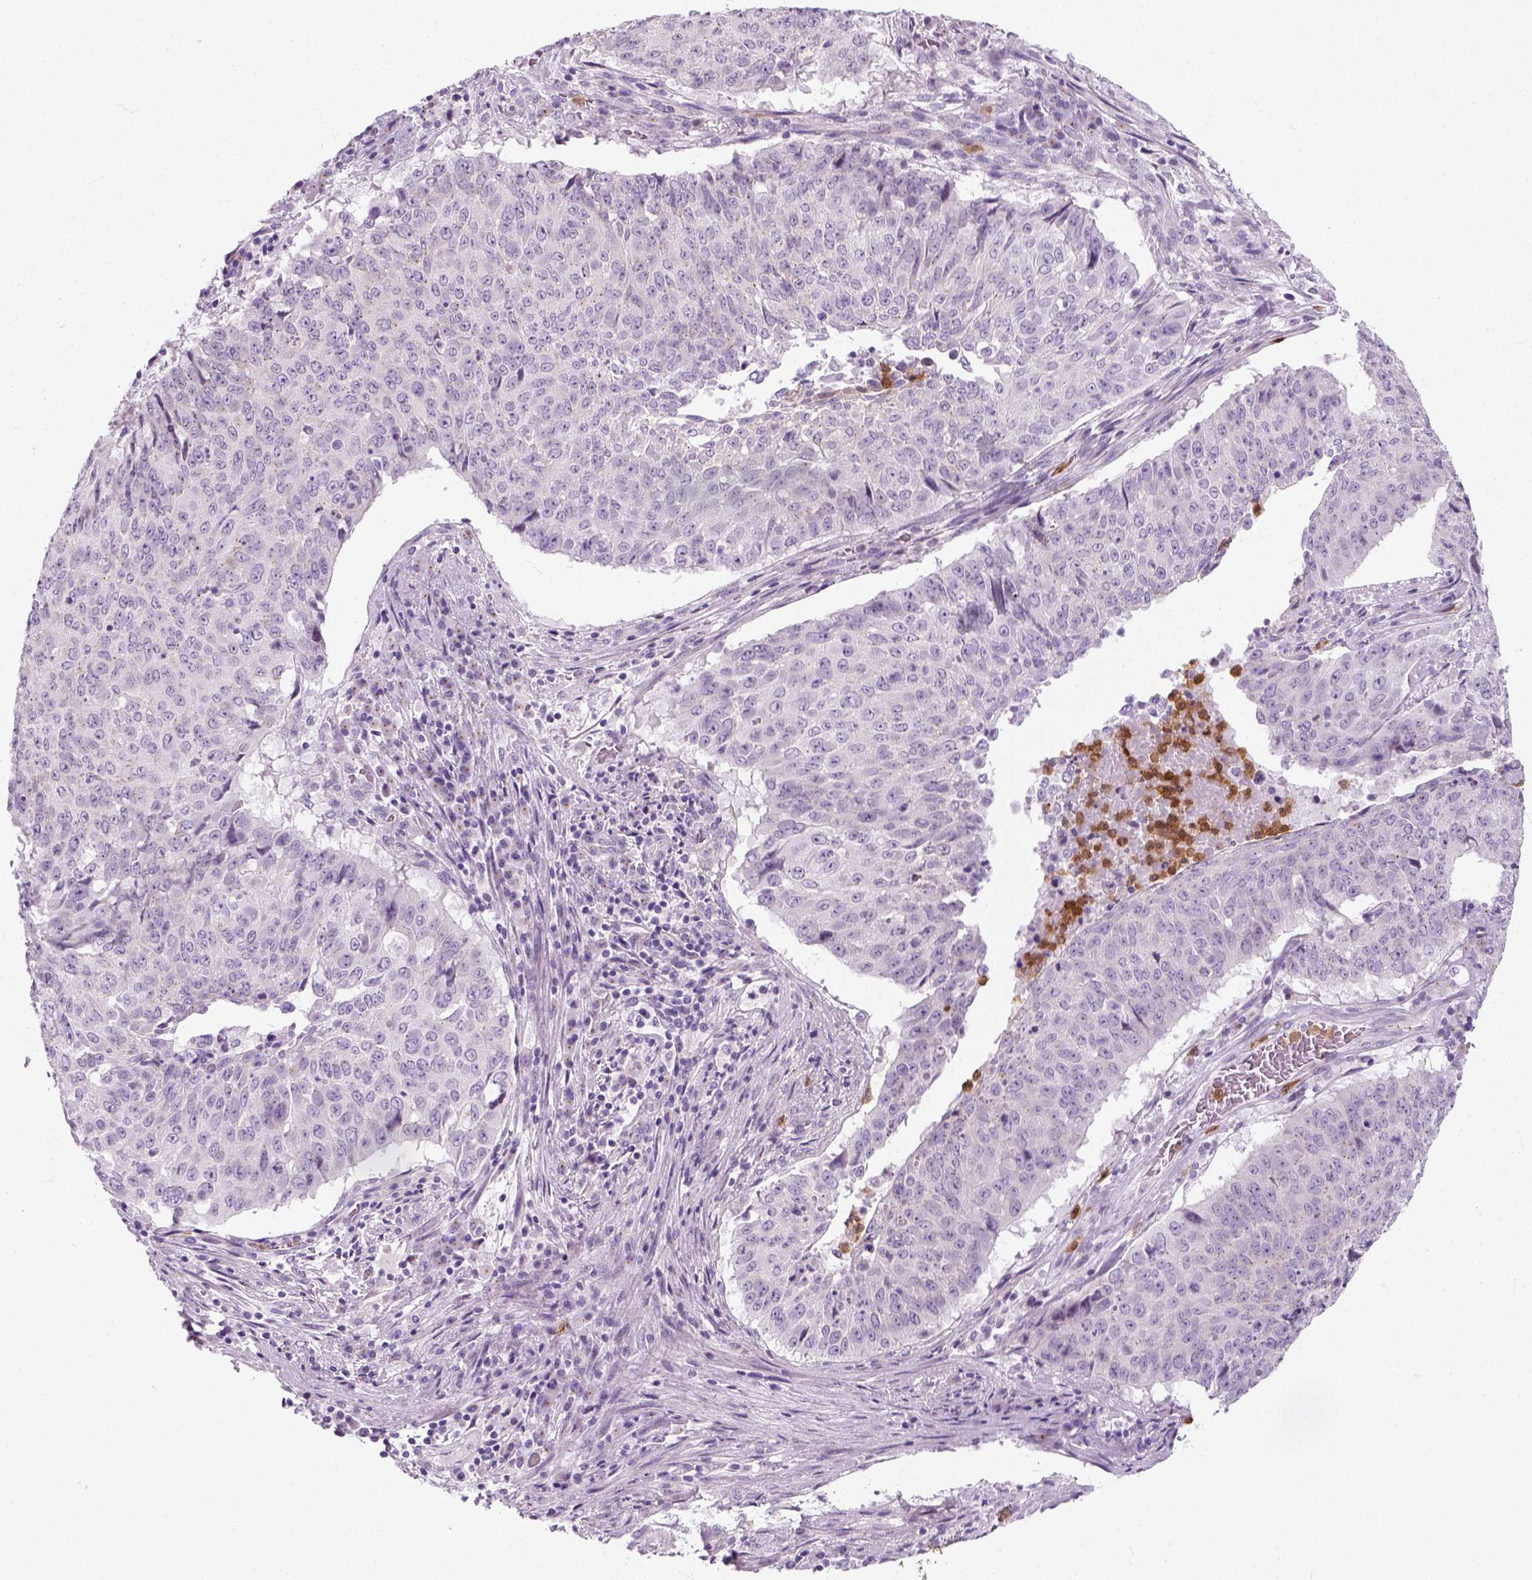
{"staining": {"intensity": "negative", "quantity": "none", "location": "none"}, "tissue": "lung cancer", "cell_type": "Tumor cells", "image_type": "cancer", "snomed": [{"axis": "morphology", "description": "Normal tissue, NOS"}, {"axis": "morphology", "description": "Squamous cell carcinoma, NOS"}, {"axis": "topography", "description": "Bronchus"}, {"axis": "topography", "description": "Lung"}], "caption": "Protein analysis of lung cancer displays no significant staining in tumor cells. The staining was performed using DAB (3,3'-diaminobenzidine) to visualize the protein expression in brown, while the nuclei were stained in blue with hematoxylin (Magnification: 20x).", "gene": "IL4", "patient": {"sex": "male", "age": 64}}